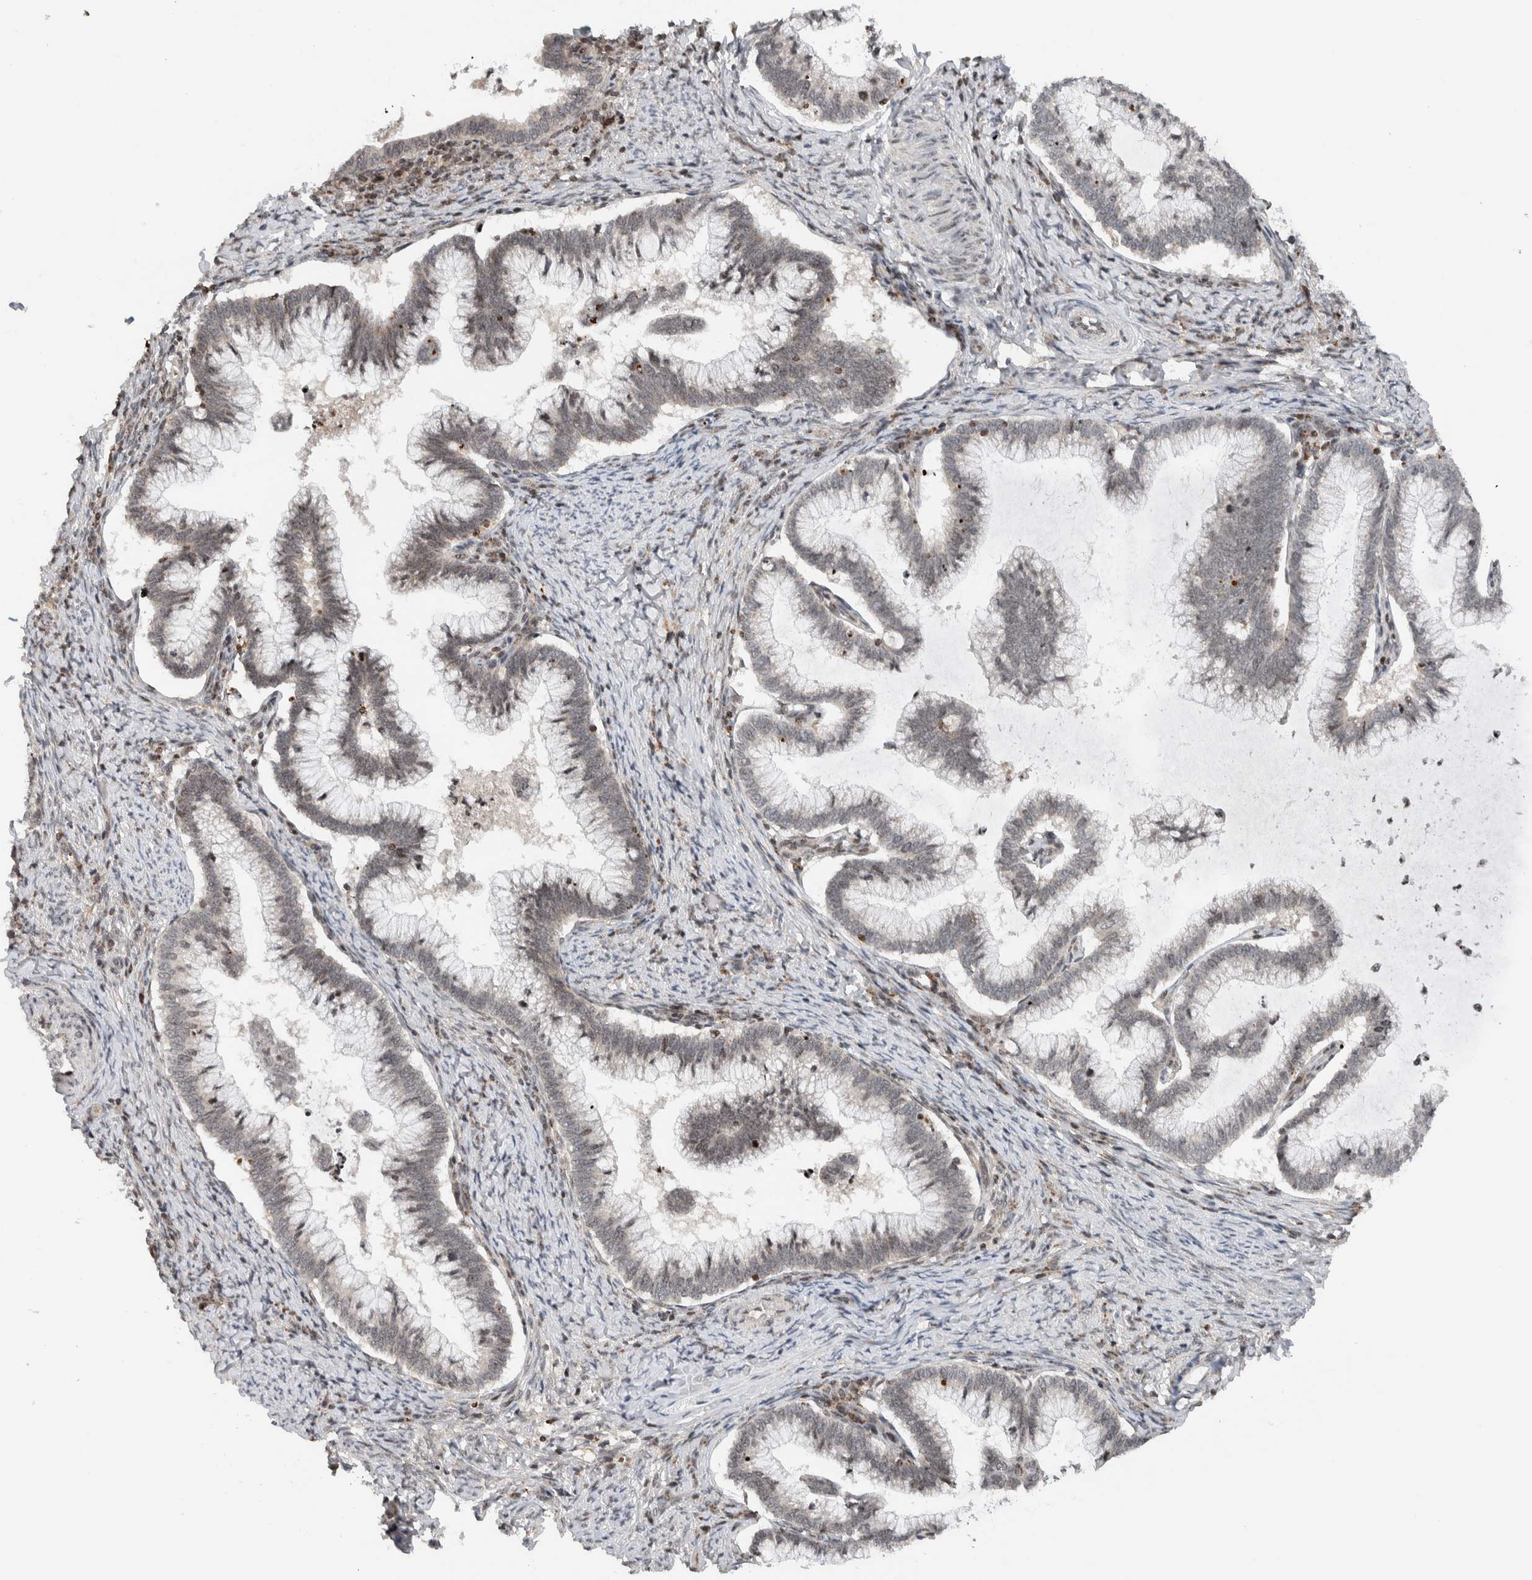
{"staining": {"intensity": "weak", "quantity": "25%-75%", "location": "nuclear"}, "tissue": "cervical cancer", "cell_type": "Tumor cells", "image_type": "cancer", "snomed": [{"axis": "morphology", "description": "Adenocarcinoma, NOS"}, {"axis": "topography", "description": "Cervix"}], "caption": "Adenocarcinoma (cervical) tissue shows weak nuclear positivity in about 25%-75% of tumor cells", "gene": "NPLOC4", "patient": {"sex": "female", "age": 36}}